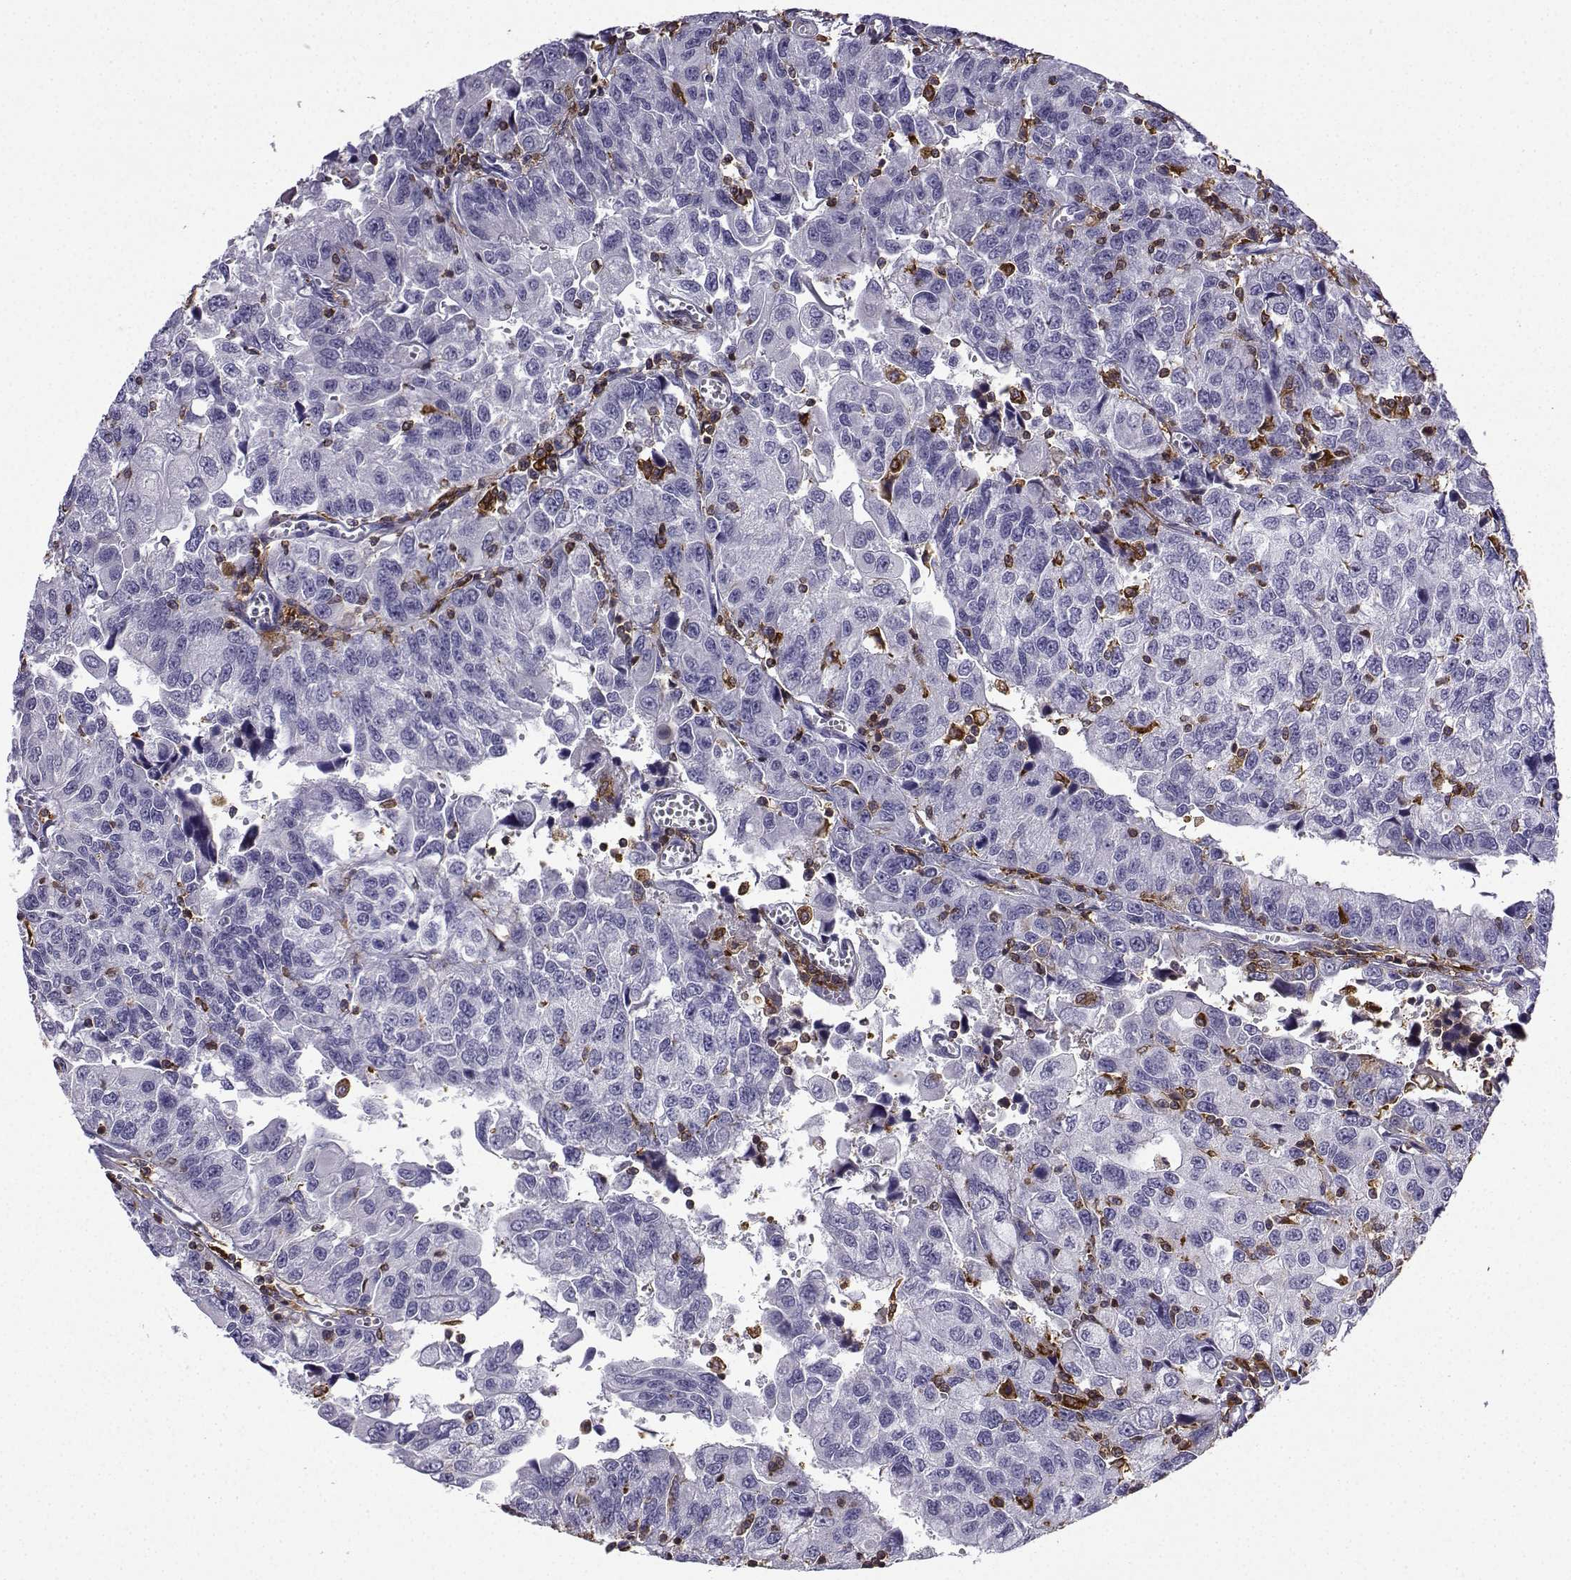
{"staining": {"intensity": "negative", "quantity": "none", "location": "none"}, "tissue": "urothelial cancer", "cell_type": "Tumor cells", "image_type": "cancer", "snomed": [{"axis": "morphology", "description": "Urothelial carcinoma, NOS"}, {"axis": "morphology", "description": "Urothelial carcinoma, High grade"}, {"axis": "topography", "description": "Urinary bladder"}], "caption": "This is an immunohistochemistry (IHC) photomicrograph of transitional cell carcinoma. There is no staining in tumor cells.", "gene": "DOCK10", "patient": {"sex": "female", "age": 73}}